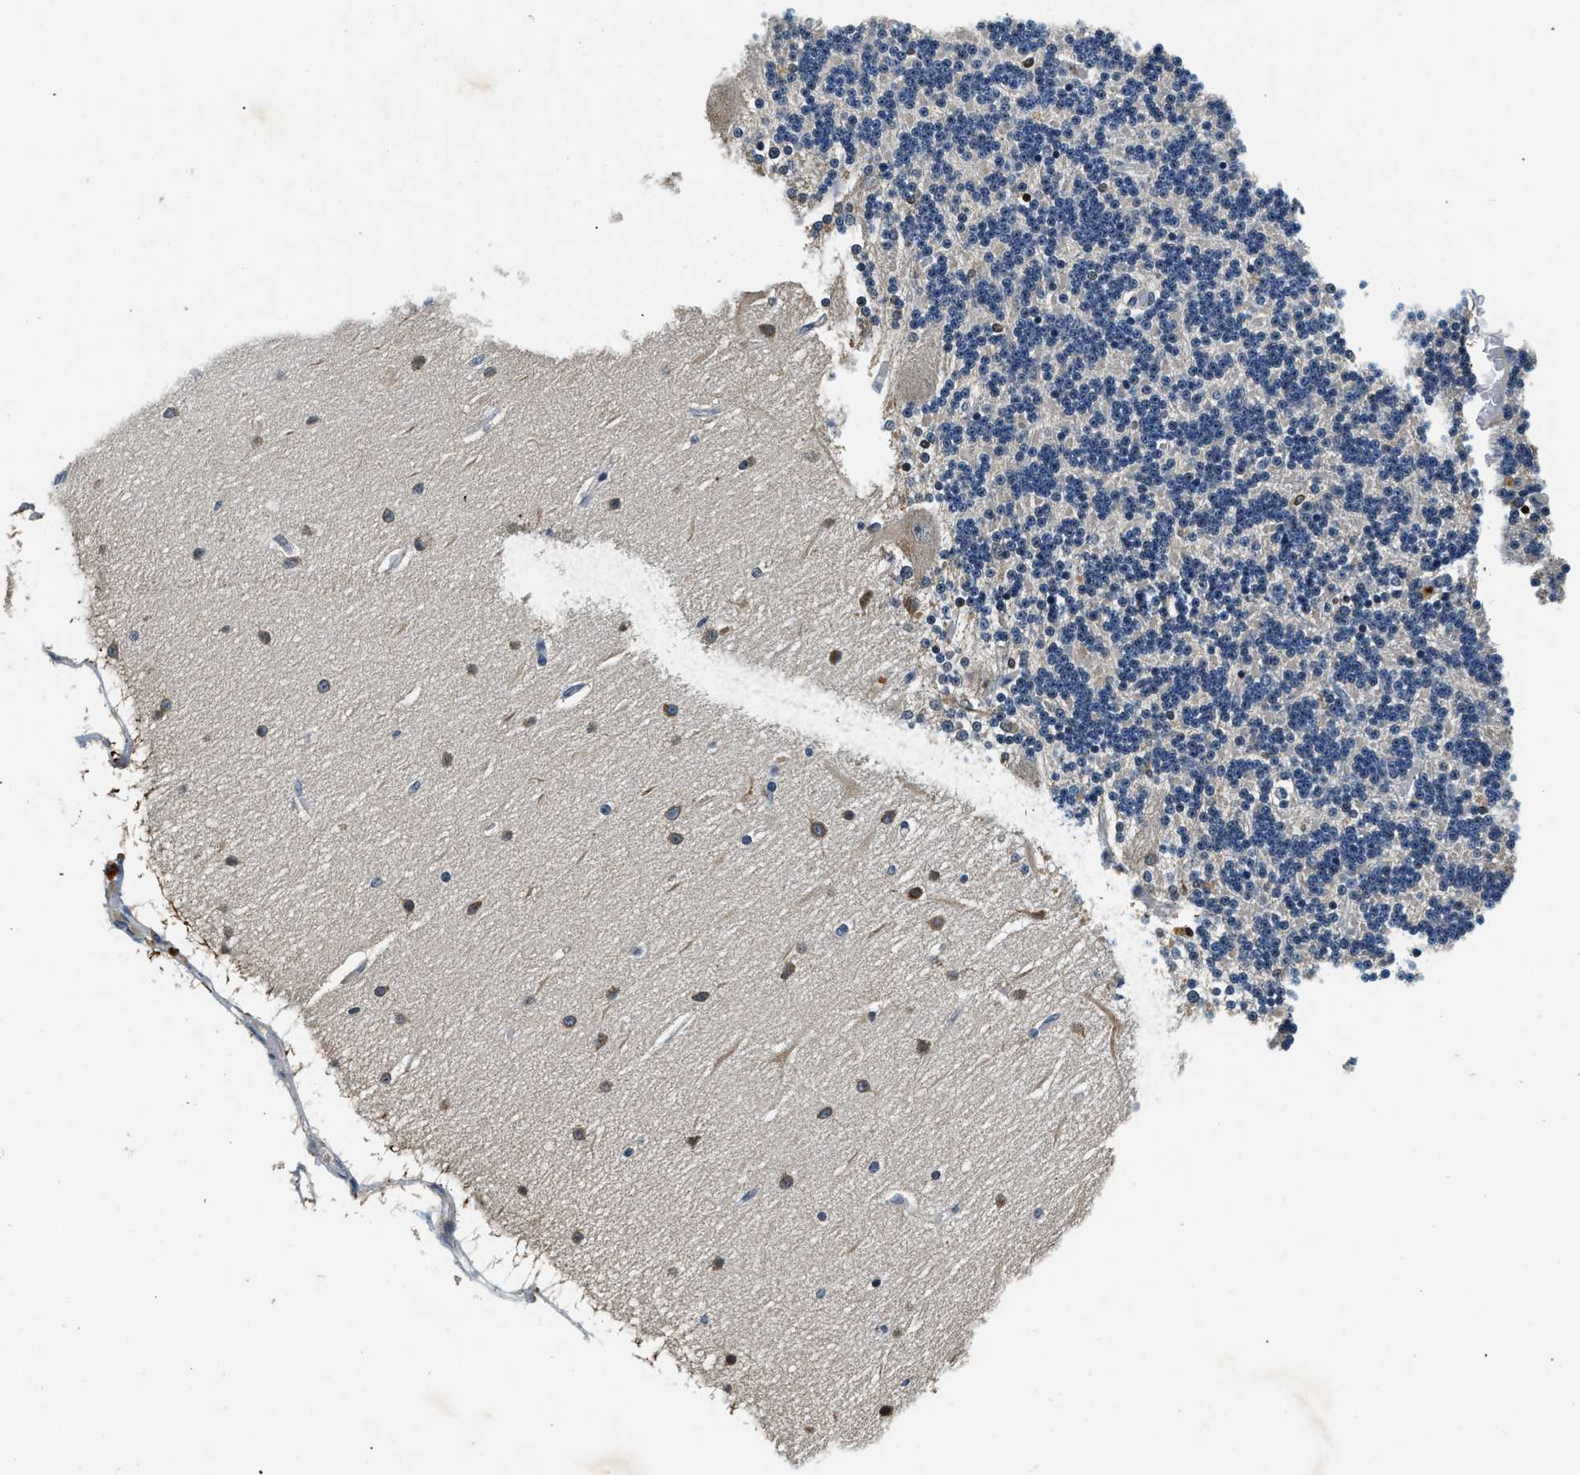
{"staining": {"intensity": "negative", "quantity": "none", "location": "none"}, "tissue": "cerebellum", "cell_type": "Cells in granular layer", "image_type": "normal", "snomed": [{"axis": "morphology", "description": "Normal tissue, NOS"}, {"axis": "topography", "description": "Cerebellum"}], "caption": "High magnification brightfield microscopy of normal cerebellum stained with DAB (brown) and counterstained with hematoxylin (blue): cells in granular layer show no significant positivity.", "gene": "YAE1", "patient": {"sex": "female", "age": 54}}